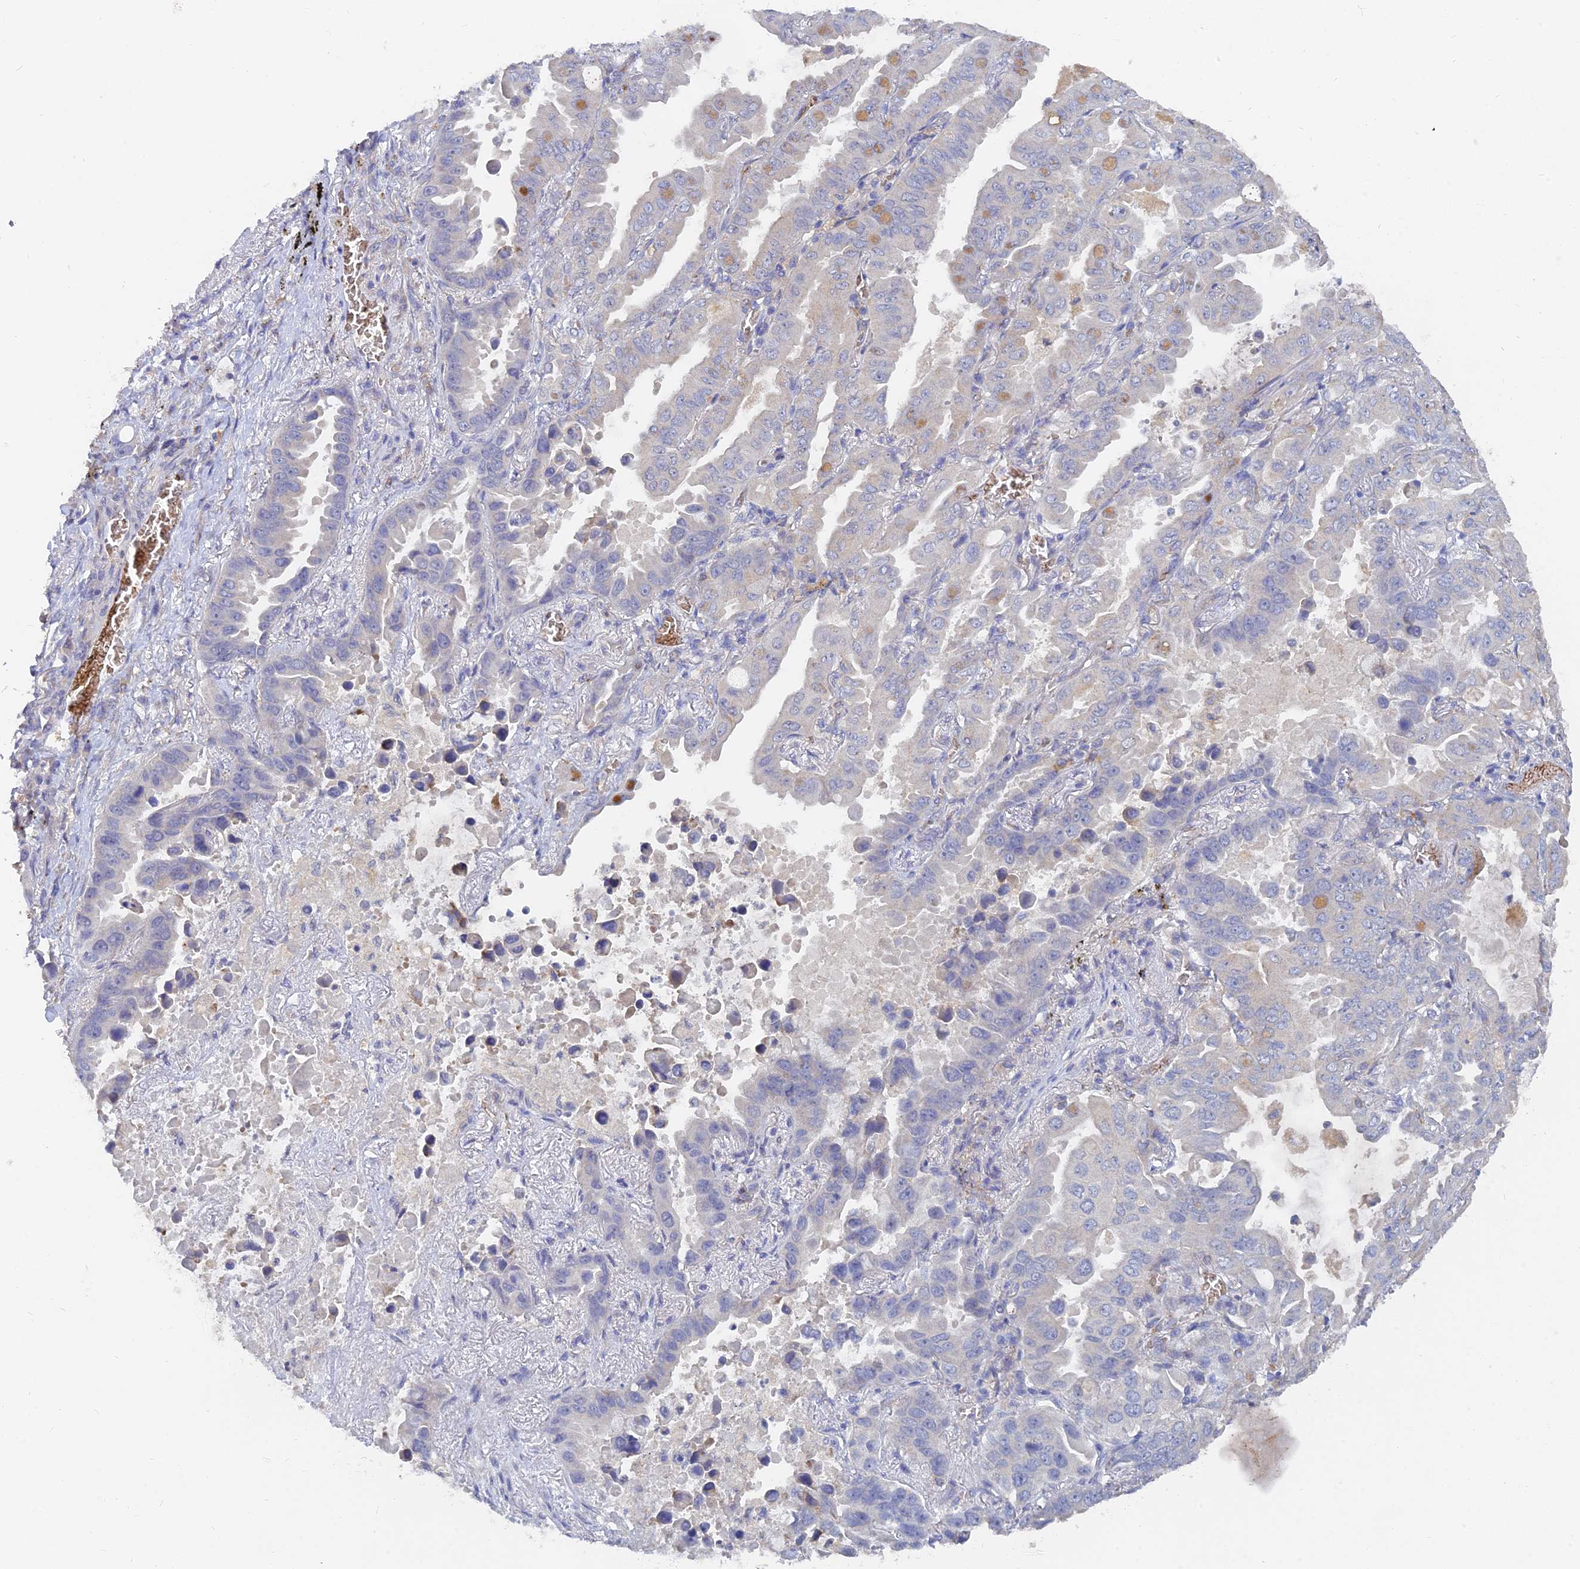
{"staining": {"intensity": "negative", "quantity": "none", "location": "none"}, "tissue": "lung cancer", "cell_type": "Tumor cells", "image_type": "cancer", "snomed": [{"axis": "morphology", "description": "Adenocarcinoma, NOS"}, {"axis": "topography", "description": "Lung"}], "caption": "Lung cancer was stained to show a protein in brown. There is no significant staining in tumor cells.", "gene": "ARRDC1", "patient": {"sex": "male", "age": 64}}